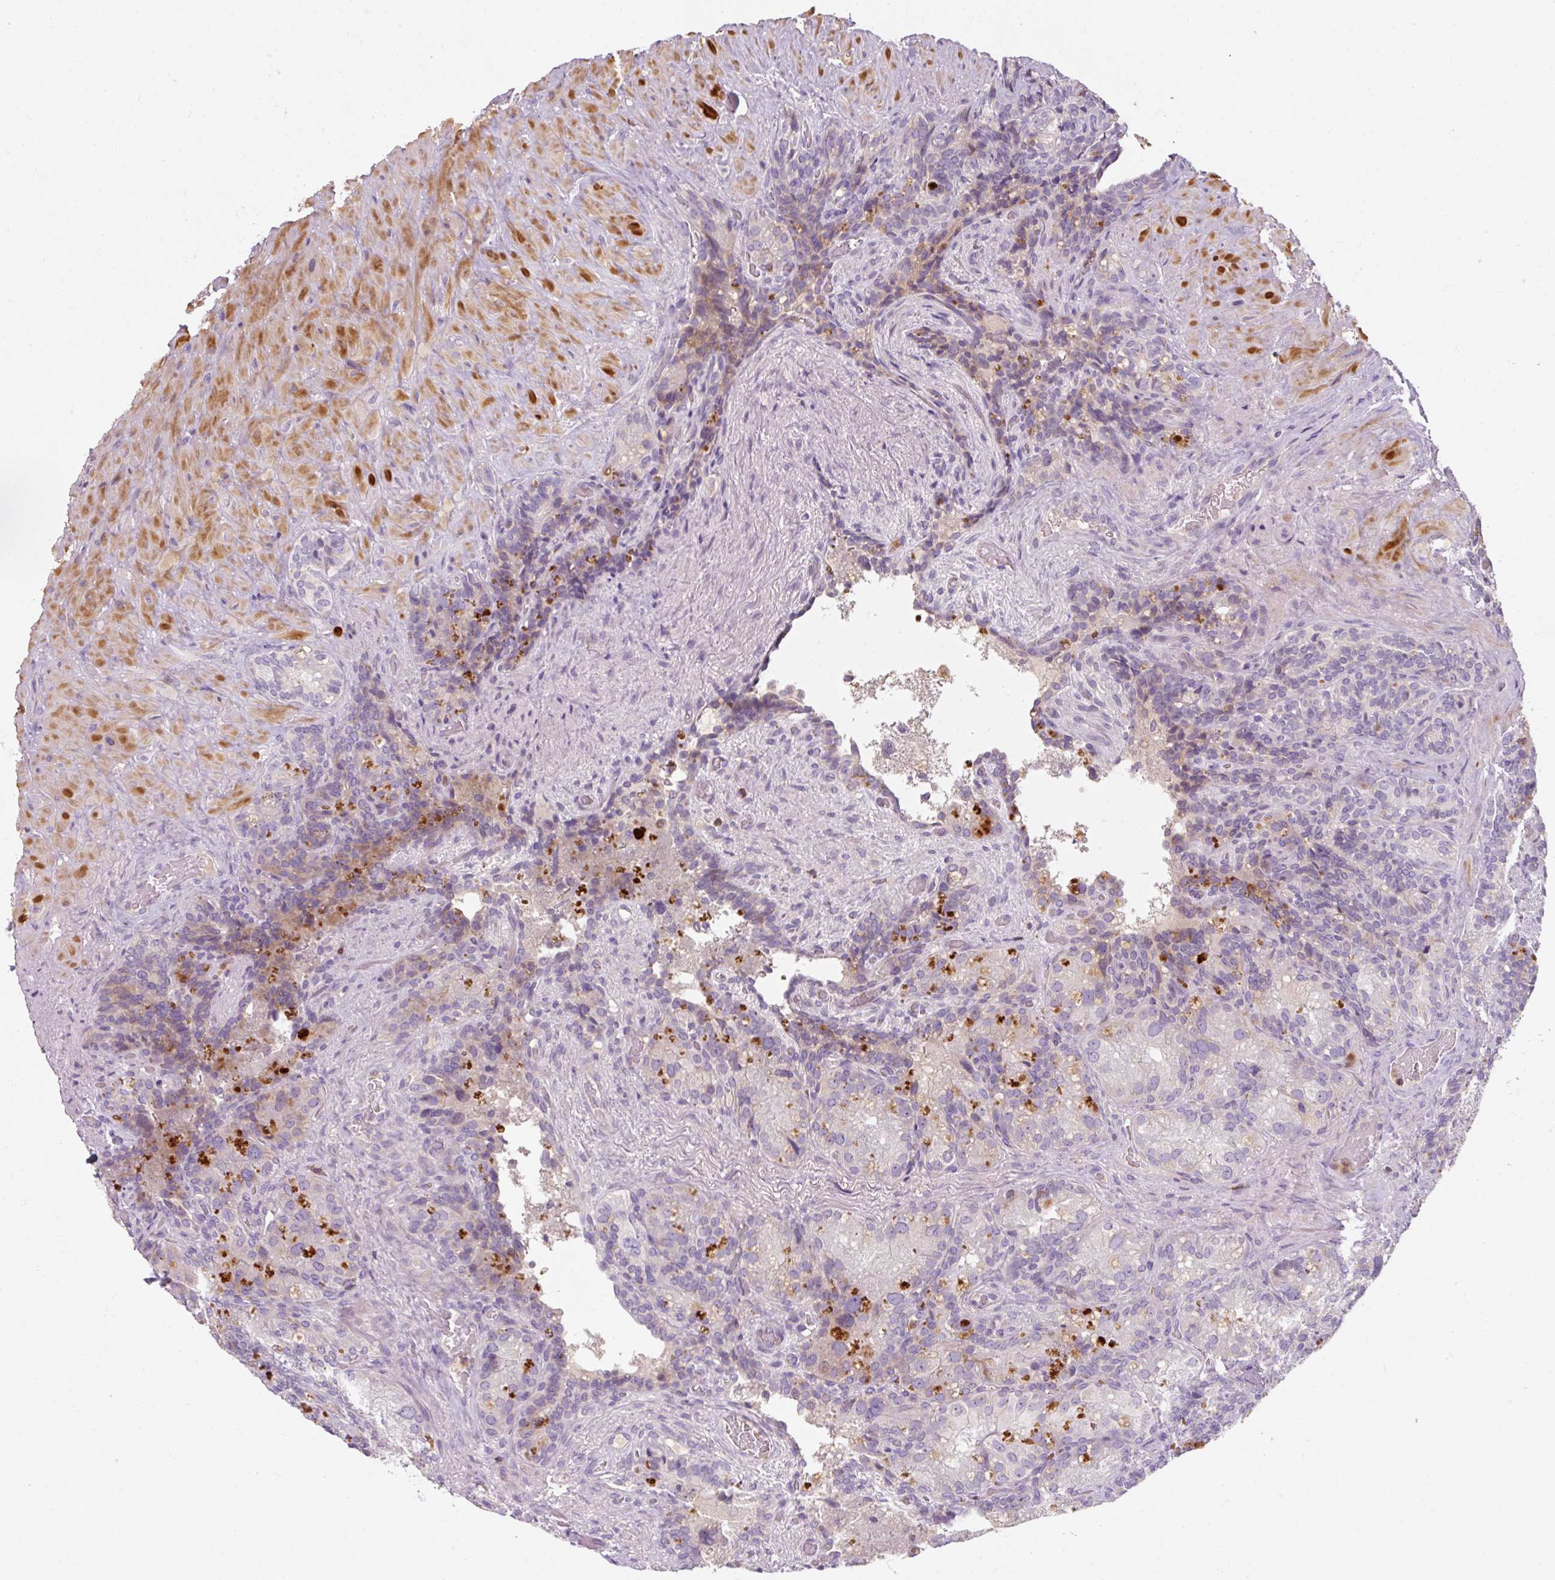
{"staining": {"intensity": "weak", "quantity": "<25%", "location": "cytoplasmic/membranous"}, "tissue": "seminal vesicle", "cell_type": "Glandular cells", "image_type": "normal", "snomed": [{"axis": "morphology", "description": "Normal tissue, NOS"}, {"axis": "topography", "description": "Seminal veicle"}], "caption": "Glandular cells show no significant protein positivity in normal seminal vesicle. (DAB (3,3'-diaminobenzidine) IHC visualized using brightfield microscopy, high magnification).", "gene": "TIGD2", "patient": {"sex": "male", "age": 69}}